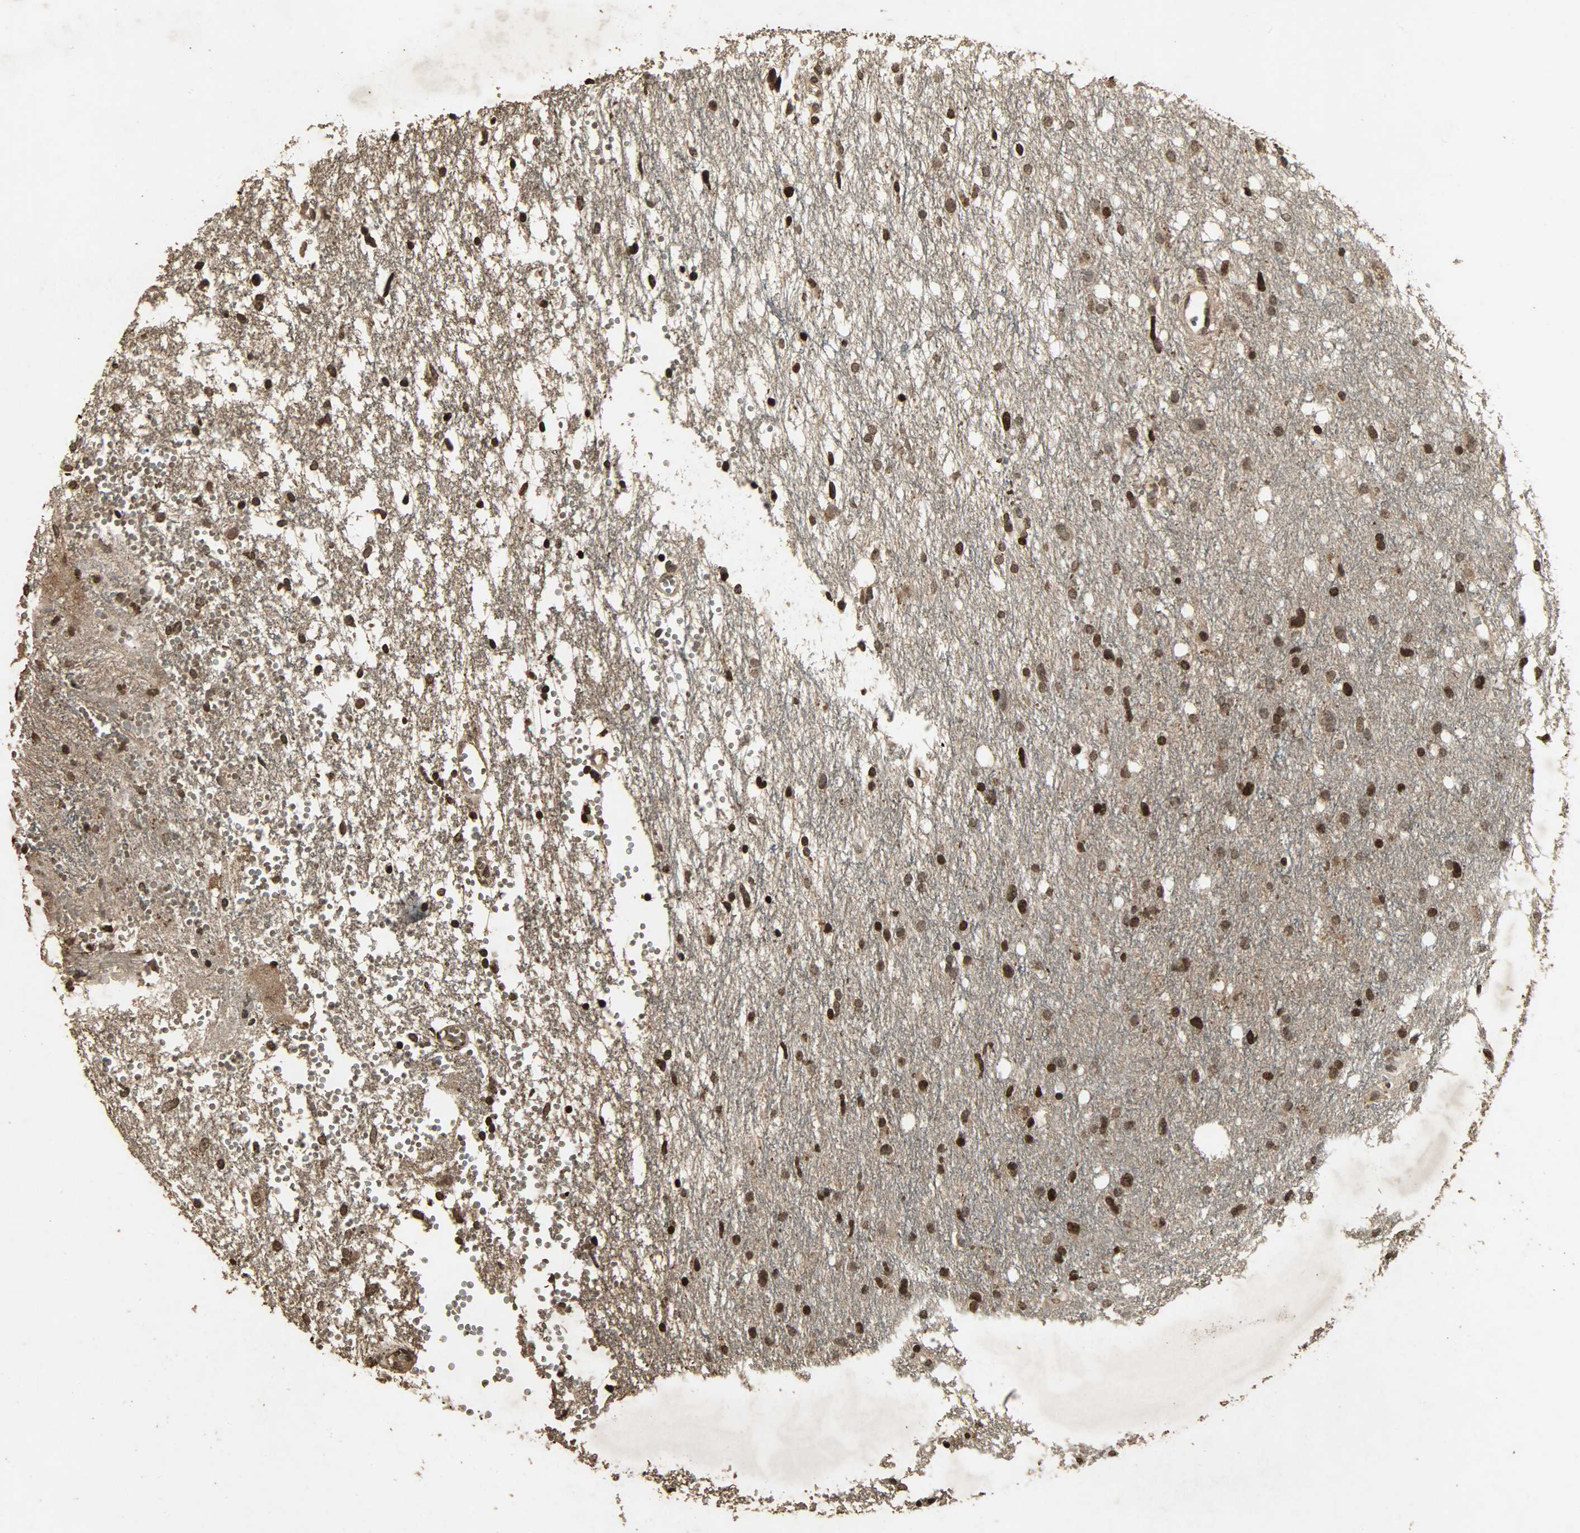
{"staining": {"intensity": "strong", "quantity": ">75%", "location": "cytoplasmic/membranous,nuclear"}, "tissue": "glioma", "cell_type": "Tumor cells", "image_type": "cancer", "snomed": [{"axis": "morphology", "description": "Glioma, malignant, High grade"}, {"axis": "topography", "description": "Brain"}], "caption": "Immunohistochemical staining of malignant glioma (high-grade) displays strong cytoplasmic/membranous and nuclear protein positivity in approximately >75% of tumor cells.", "gene": "PPP3R1", "patient": {"sex": "female", "age": 59}}